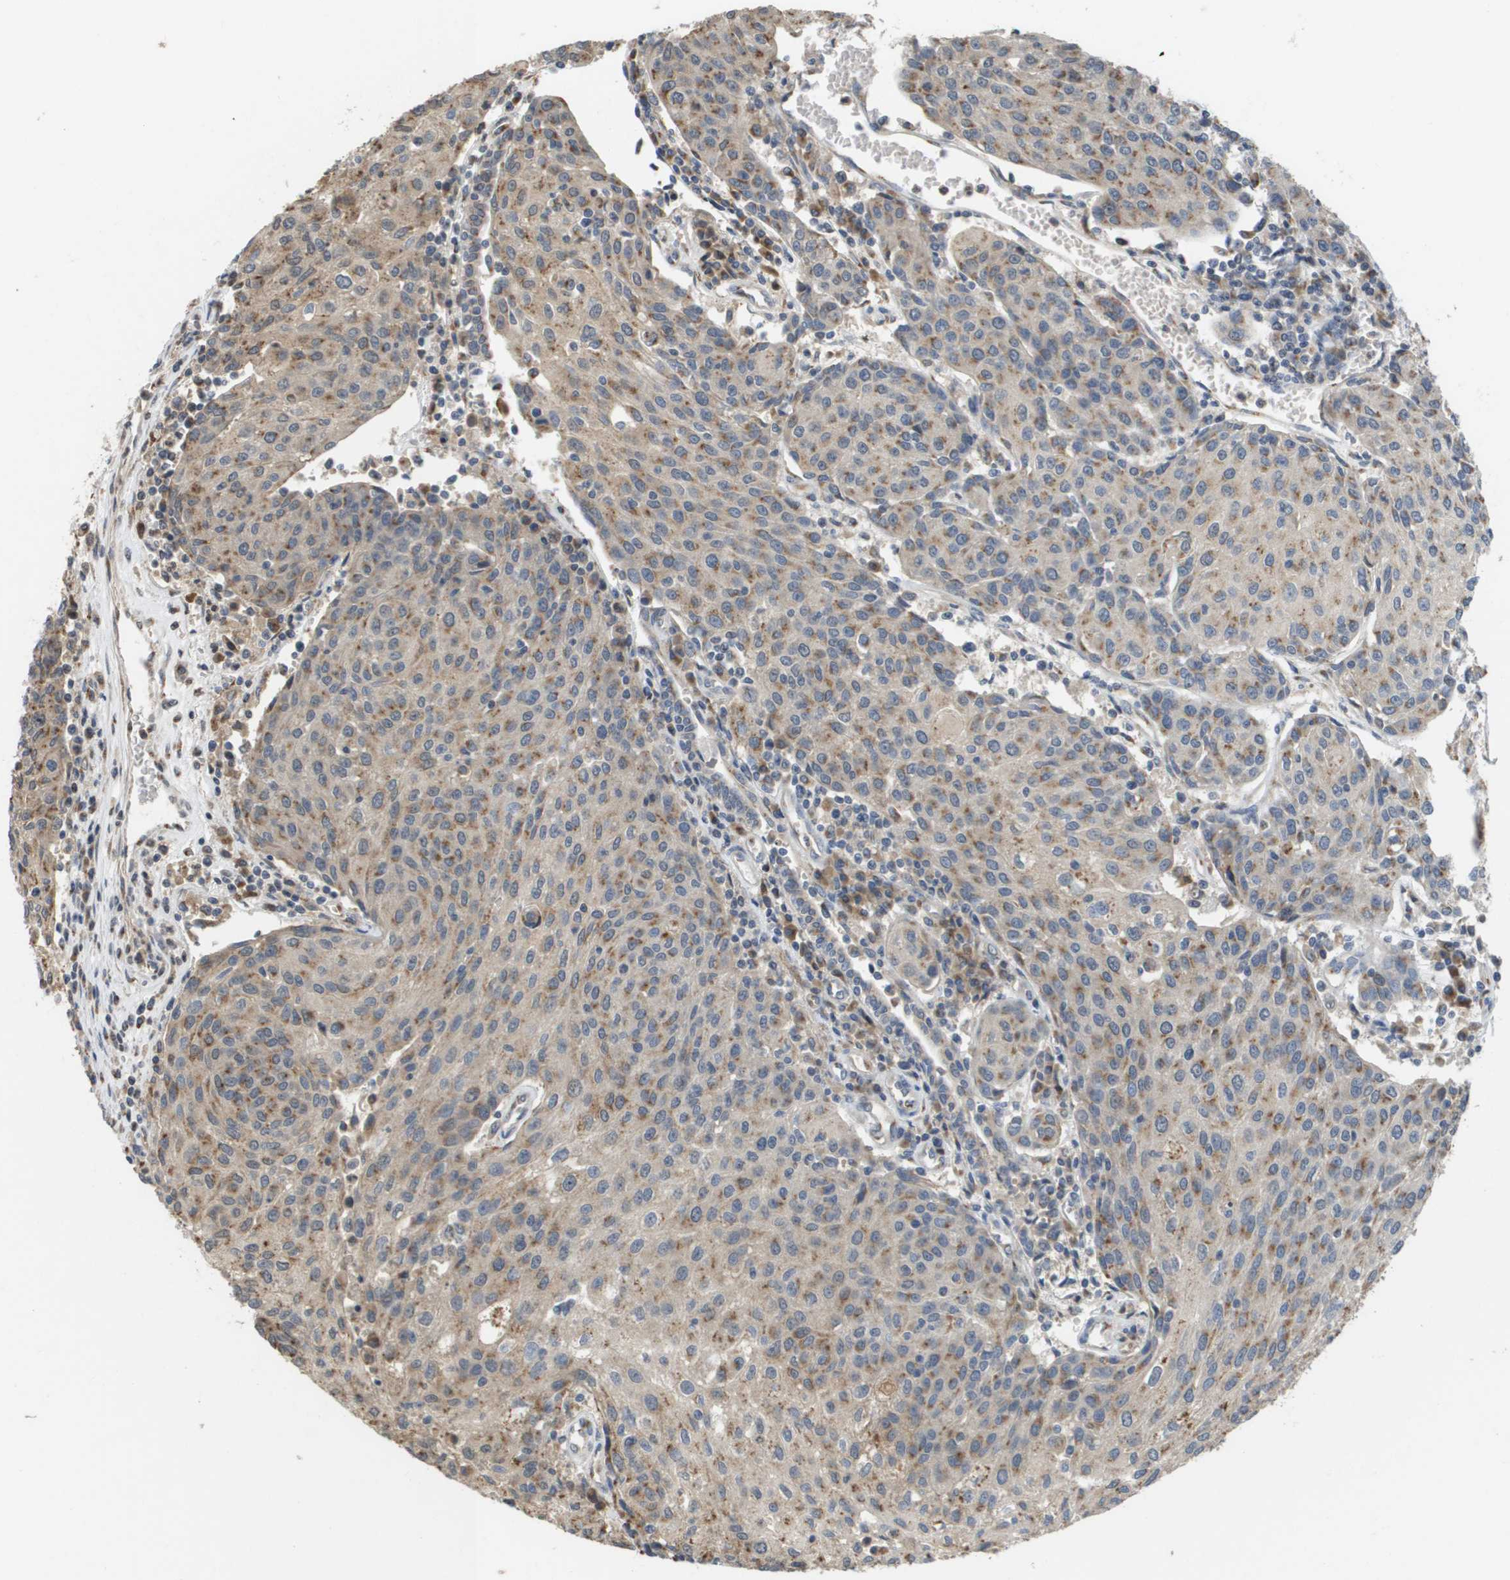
{"staining": {"intensity": "moderate", "quantity": ">75%", "location": "cytoplasmic/membranous"}, "tissue": "urothelial cancer", "cell_type": "Tumor cells", "image_type": "cancer", "snomed": [{"axis": "morphology", "description": "Urothelial carcinoma, High grade"}, {"axis": "topography", "description": "Urinary bladder"}], "caption": "Immunohistochemical staining of urothelial cancer demonstrates medium levels of moderate cytoplasmic/membranous expression in approximately >75% of tumor cells.", "gene": "PCK1", "patient": {"sex": "female", "age": 85}}